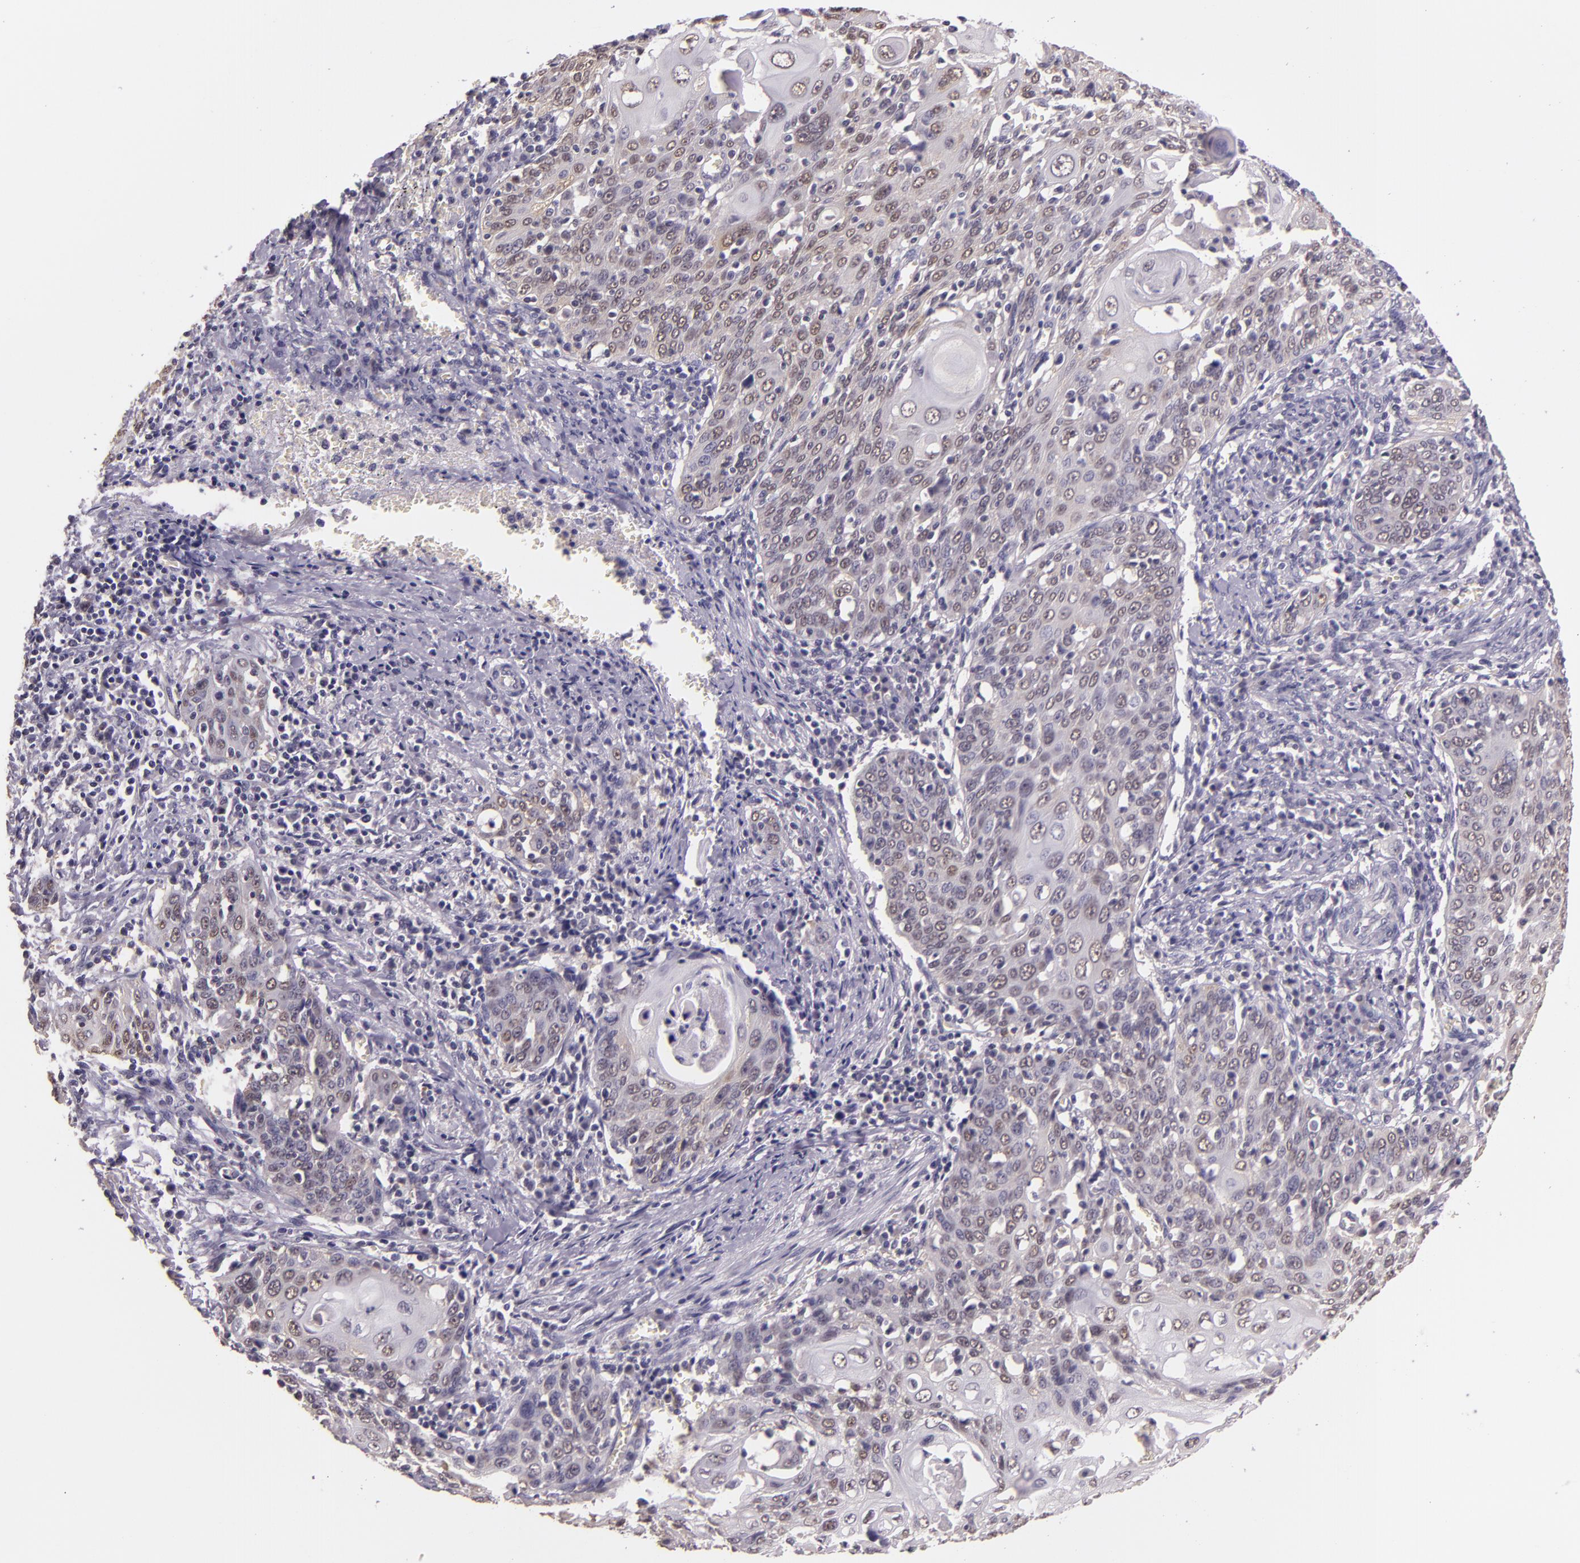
{"staining": {"intensity": "moderate", "quantity": "25%-75%", "location": "nuclear"}, "tissue": "cervical cancer", "cell_type": "Tumor cells", "image_type": "cancer", "snomed": [{"axis": "morphology", "description": "Squamous cell carcinoma, NOS"}, {"axis": "topography", "description": "Cervix"}], "caption": "This micrograph exhibits cervical cancer stained with IHC to label a protein in brown. The nuclear of tumor cells show moderate positivity for the protein. Nuclei are counter-stained blue.", "gene": "HSPA8", "patient": {"sex": "female", "age": 54}}